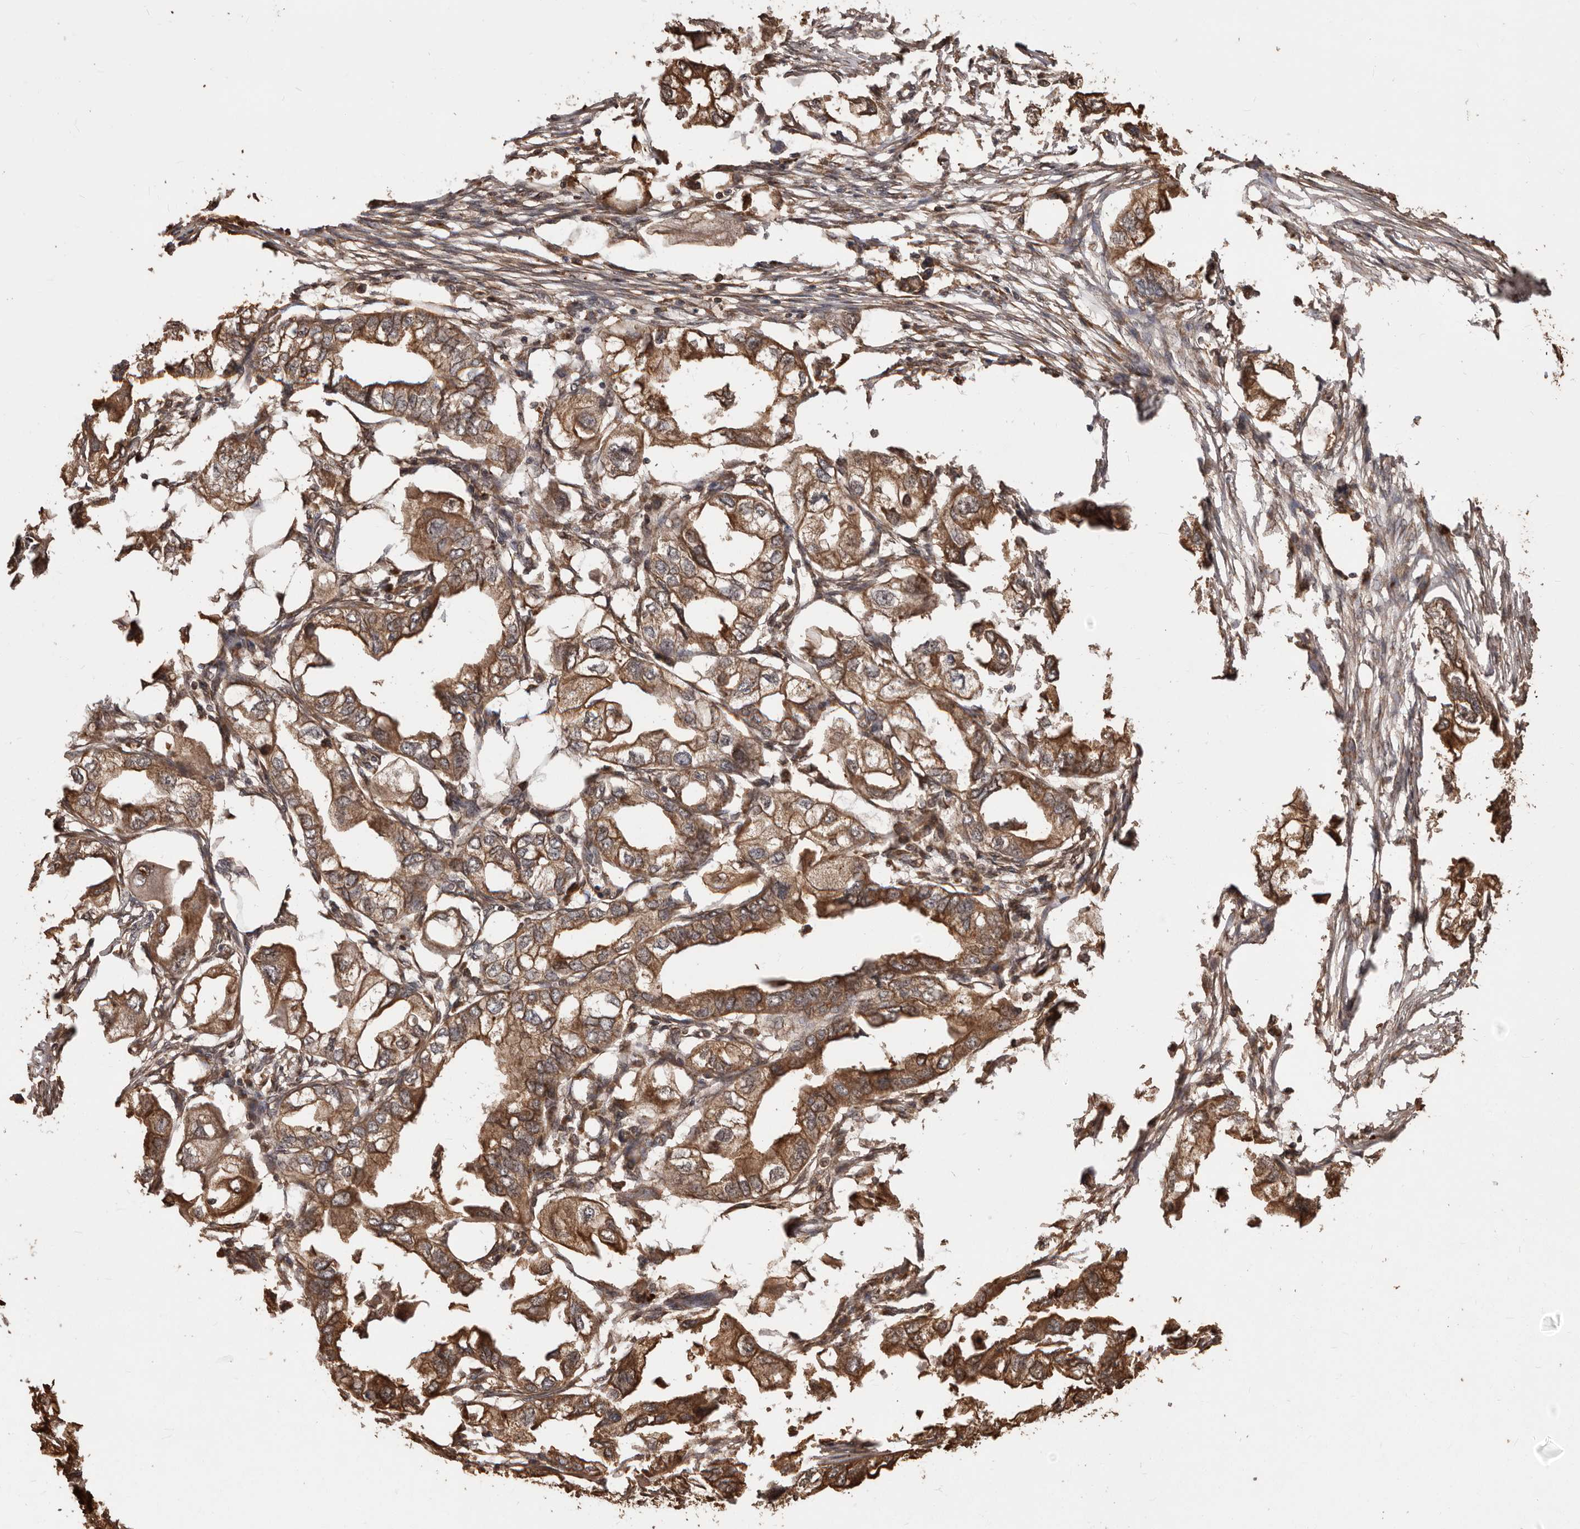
{"staining": {"intensity": "strong", "quantity": ">75%", "location": "cytoplasmic/membranous"}, "tissue": "endometrial cancer", "cell_type": "Tumor cells", "image_type": "cancer", "snomed": [{"axis": "morphology", "description": "Adenocarcinoma, NOS"}, {"axis": "morphology", "description": "Adenocarcinoma, metastatic, NOS"}, {"axis": "topography", "description": "Adipose tissue"}, {"axis": "topography", "description": "Endometrium"}], "caption": "Brown immunohistochemical staining in human endometrial cancer reveals strong cytoplasmic/membranous positivity in about >75% of tumor cells.", "gene": "MTO1", "patient": {"sex": "female", "age": 67}}